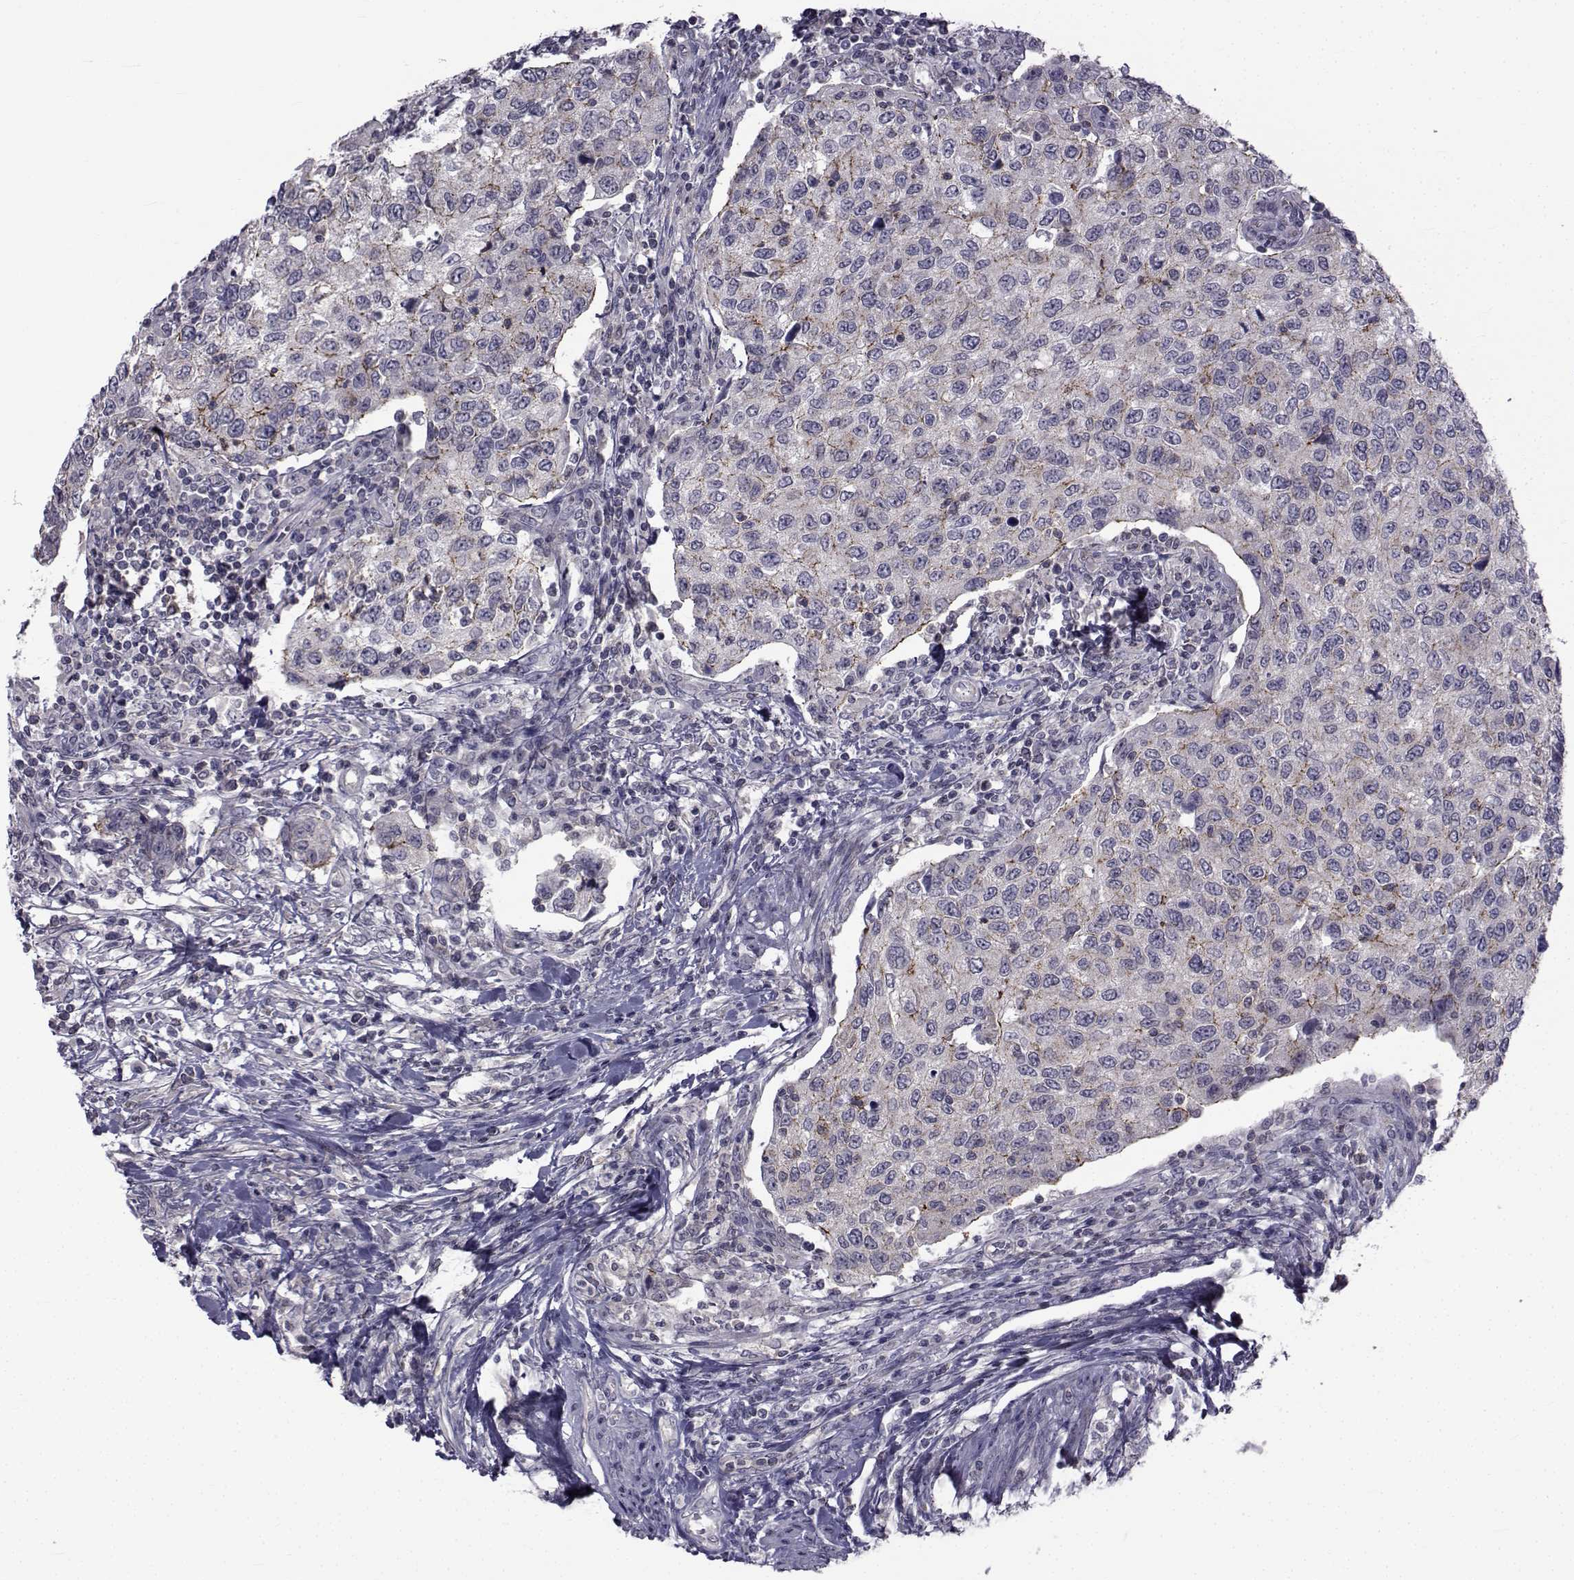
{"staining": {"intensity": "strong", "quantity": "<25%", "location": "cytoplasmic/membranous"}, "tissue": "urothelial cancer", "cell_type": "Tumor cells", "image_type": "cancer", "snomed": [{"axis": "morphology", "description": "Urothelial carcinoma, High grade"}, {"axis": "topography", "description": "Urinary bladder"}], "caption": "Immunohistochemistry (IHC) micrograph of high-grade urothelial carcinoma stained for a protein (brown), which reveals medium levels of strong cytoplasmic/membranous staining in approximately <25% of tumor cells.", "gene": "SLC30A10", "patient": {"sex": "female", "age": 78}}